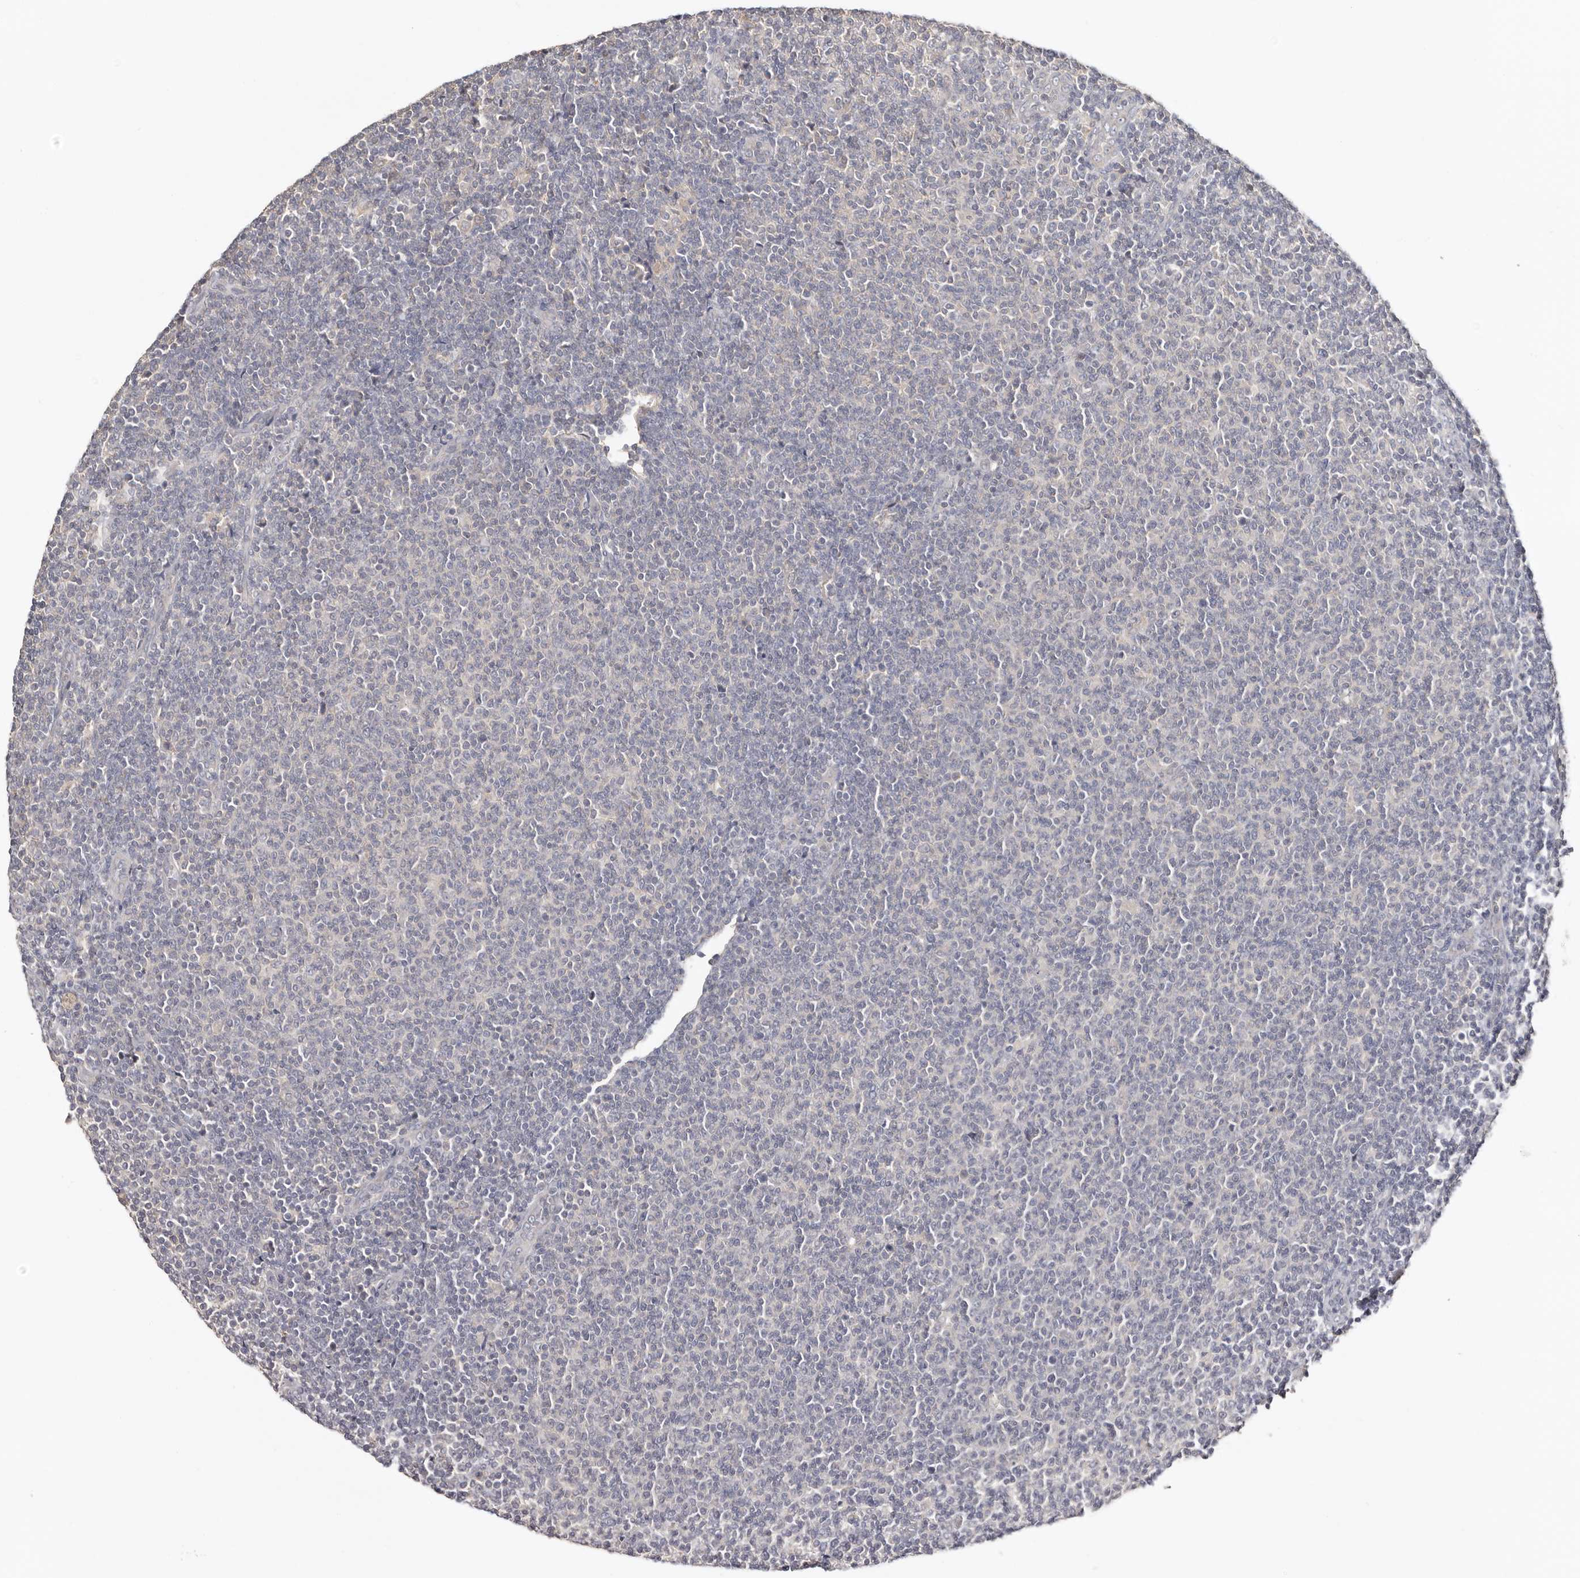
{"staining": {"intensity": "negative", "quantity": "none", "location": "none"}, "tissue": "lymphoma", "cell_type": "Tumor cells", "image_type": "cancer", "snomed": [{"axis": "morphology", "description": "Malignant lymphoma, non-Hodgkin's type, Low grade"}, {"axis": "topography", "description": "Lymph node"}], "caption": "This micrograph is of lymphoma stained with IHC to label a protein in brown with the nuclei are counter-stained blue. There is no staining in tumor cells. (IHC, brightfield microscopy, high magnification).", "gene": "S100A14", "patient": {"sex": "male", "age": 66}}